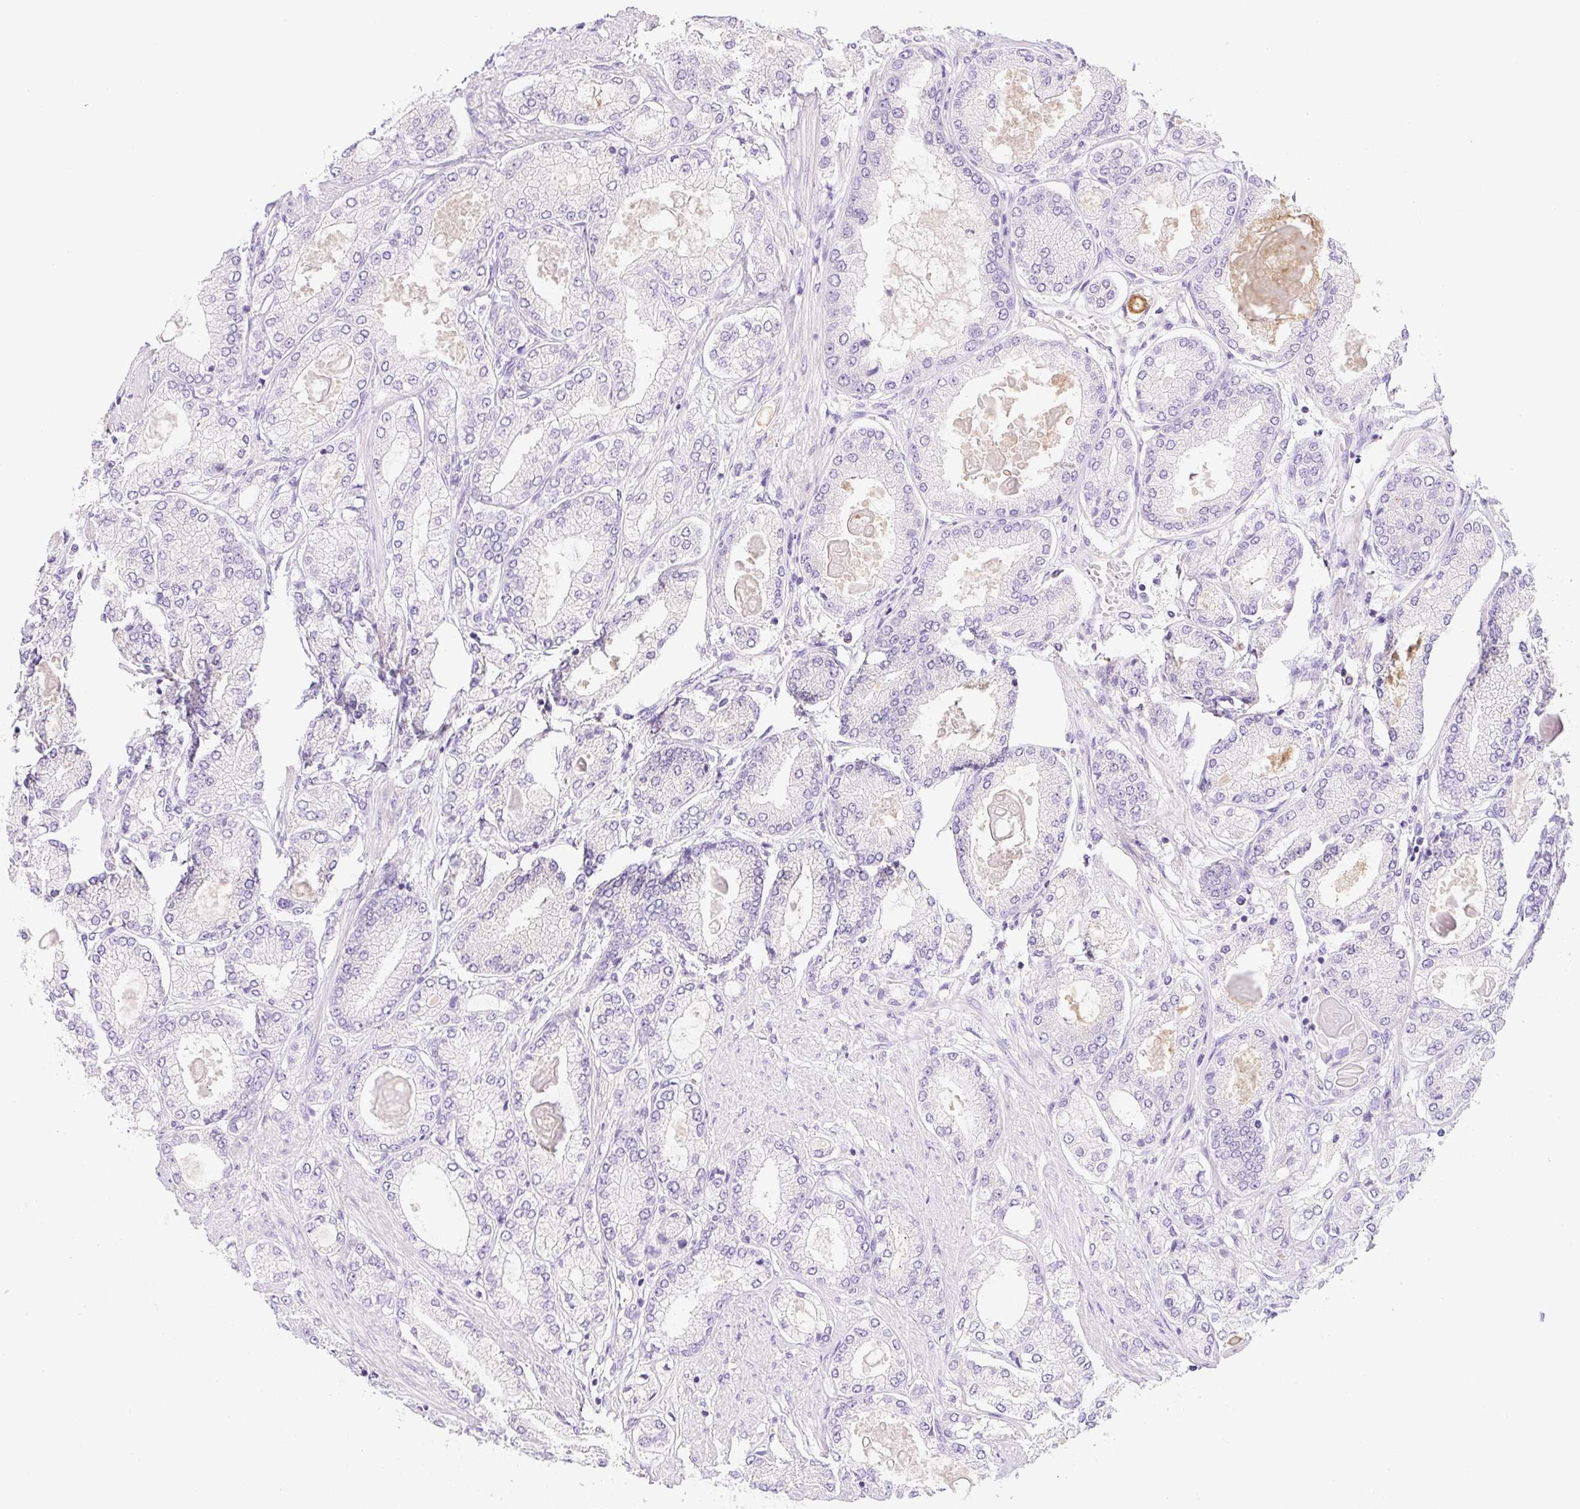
{"staining": {"intensity": "negative", "quantity": "none", "location": "none"}, "tissue": "prostate cancer", "cell_type": "Tumor cells", "image_type": "cancer", "snomed": [{"axis": "morphology", "description": "Adenocarcinoma, High grade"}, {"axis": "topography", "description": "Prostate"}], "caption": "High magnification brightfield microscopy of prostate adenocarcinoma (high-grade) stained with DAB (brown) and counterstained with hematoxylin (blue): tumor cells show no significant positivity.", "gene": "NDST3", "patient": {"sex": "male", "age": 68}}